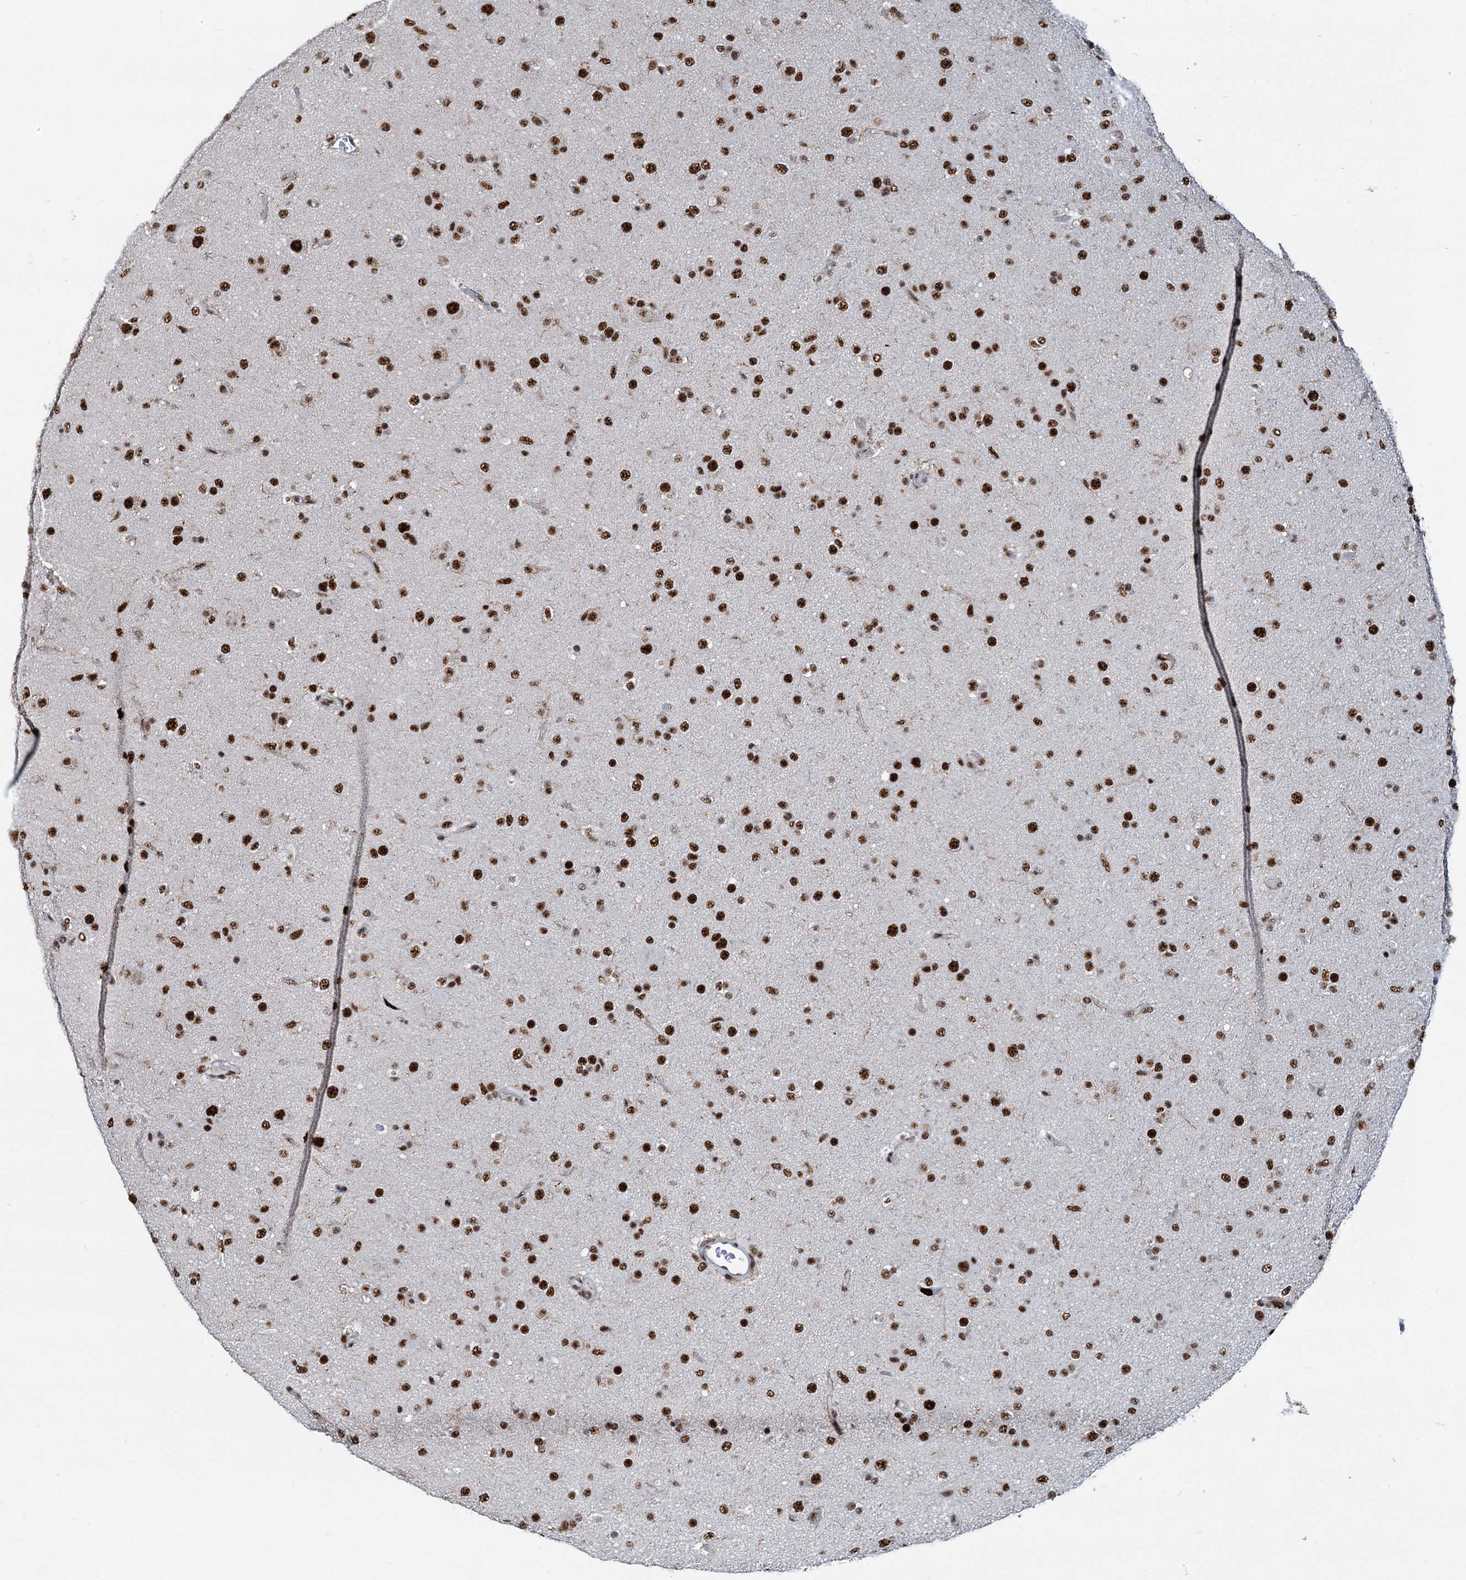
{"staining": {"intensity": "strong", "quantity": ">75%", "location": "nuclear"}, "tissue": "glioma", "cell_type": "Tumor cells", "image_type": "cancer", "snomed": [{"axis": "morphology", "description": "Glioma, malignant, Low grade"}, {"axis": "topography", "description": "Brain"}], "caption": "The immunohistochemical stain labels strong nuclear staining in tumor cells of low-grade glioma (malignant) tissue.", "gene": "RBM26", "patient": {"sex": "male", "age": 65}}